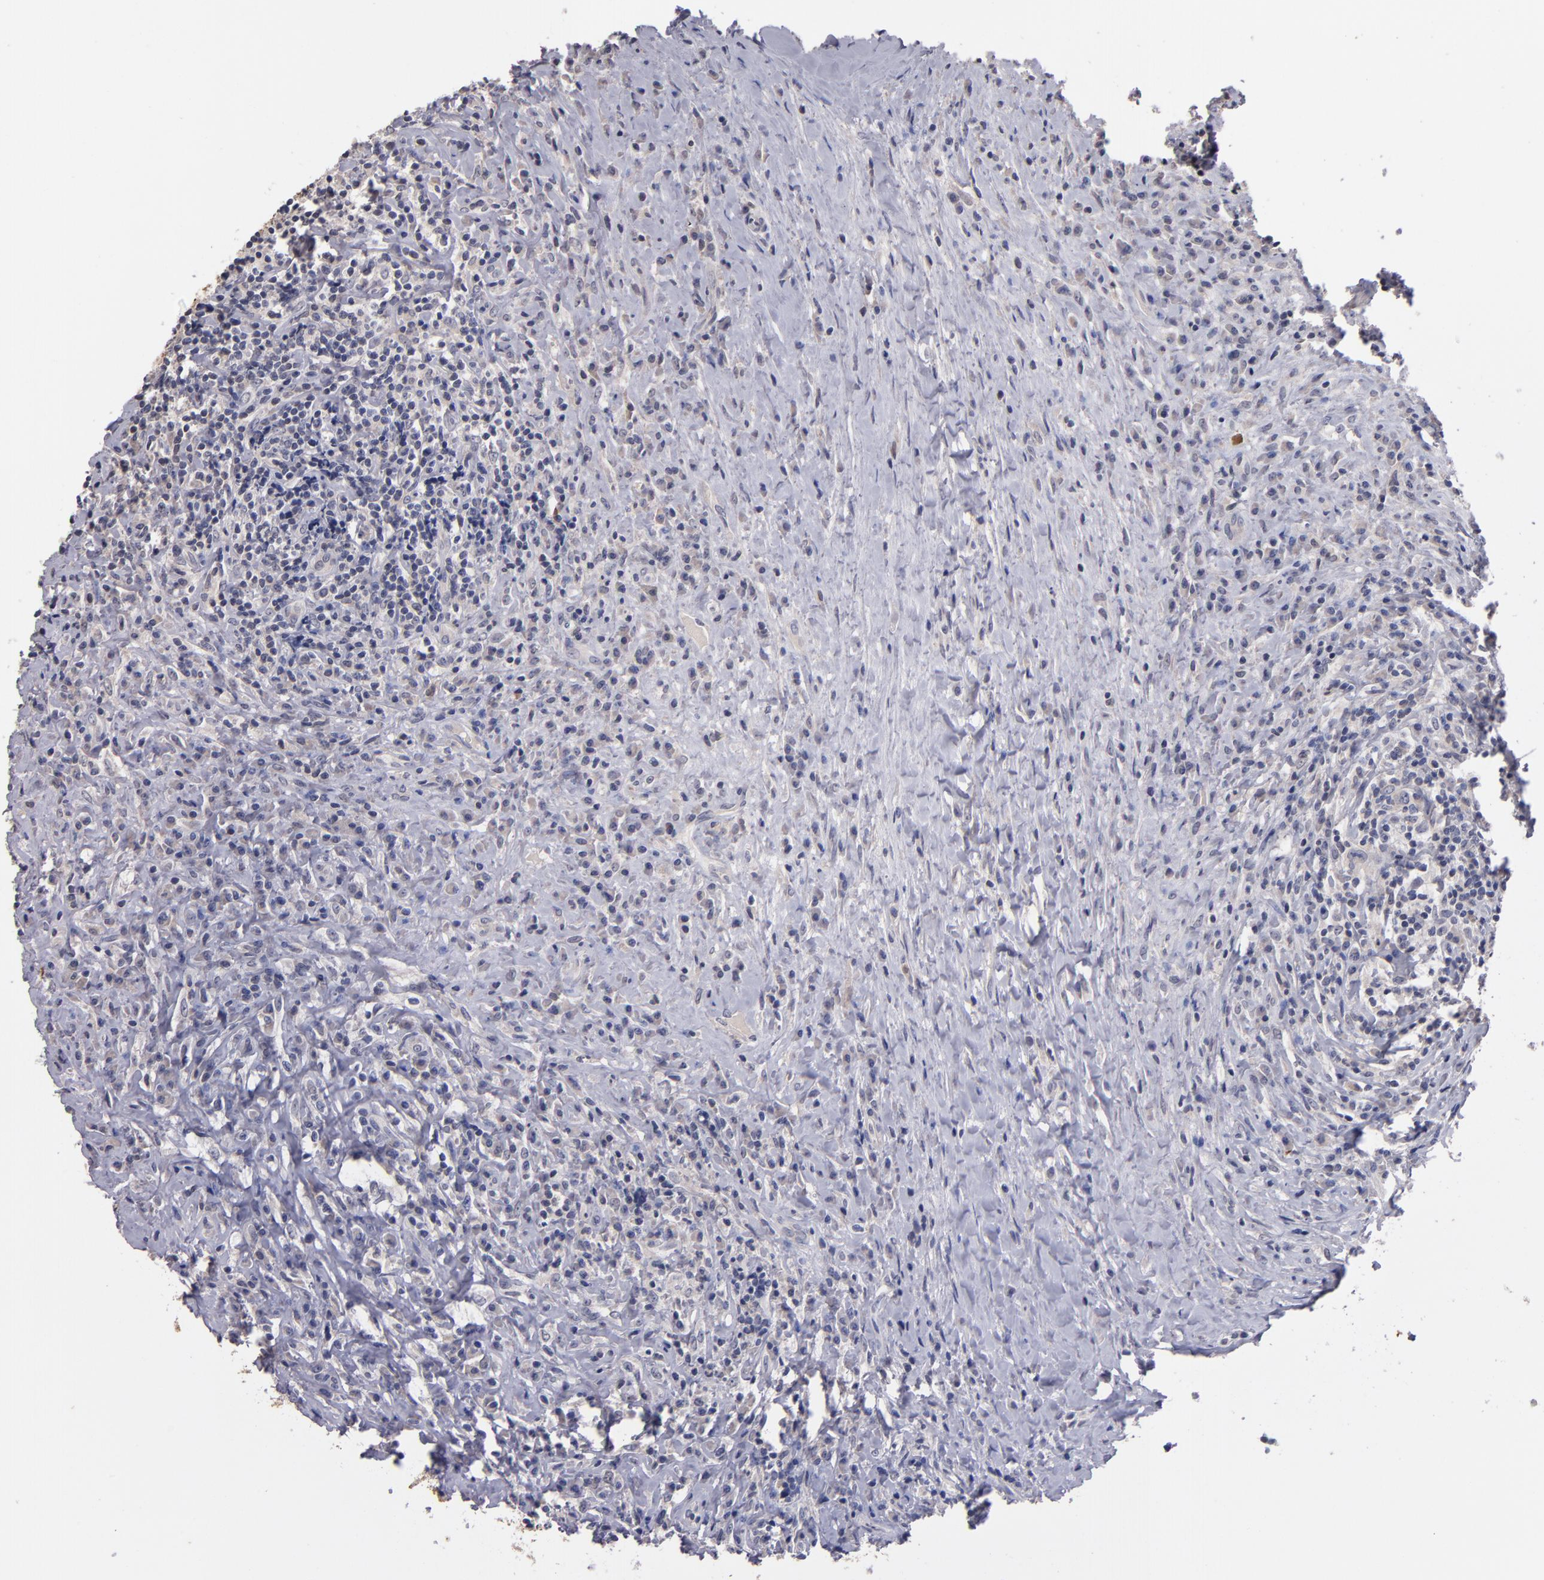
{"staining": {"intensity": "weak", "quantity": "<25%", "location": "cytoplasmic/membranous"}, "tissue": "lymphoma", "cell_type": "Tumor cells", "image_type": "cancer", "snomed": [{"axis": "morphology", "description": "Hodgkin's disease, NOS"}, {"axis": "topography", "description": "Lymph node"}], "caption": "IHC of lymphoma exhibits no expression in tumor cells.", "gene": "S100A1", "patient": {"sex": "female", "age": 25}}